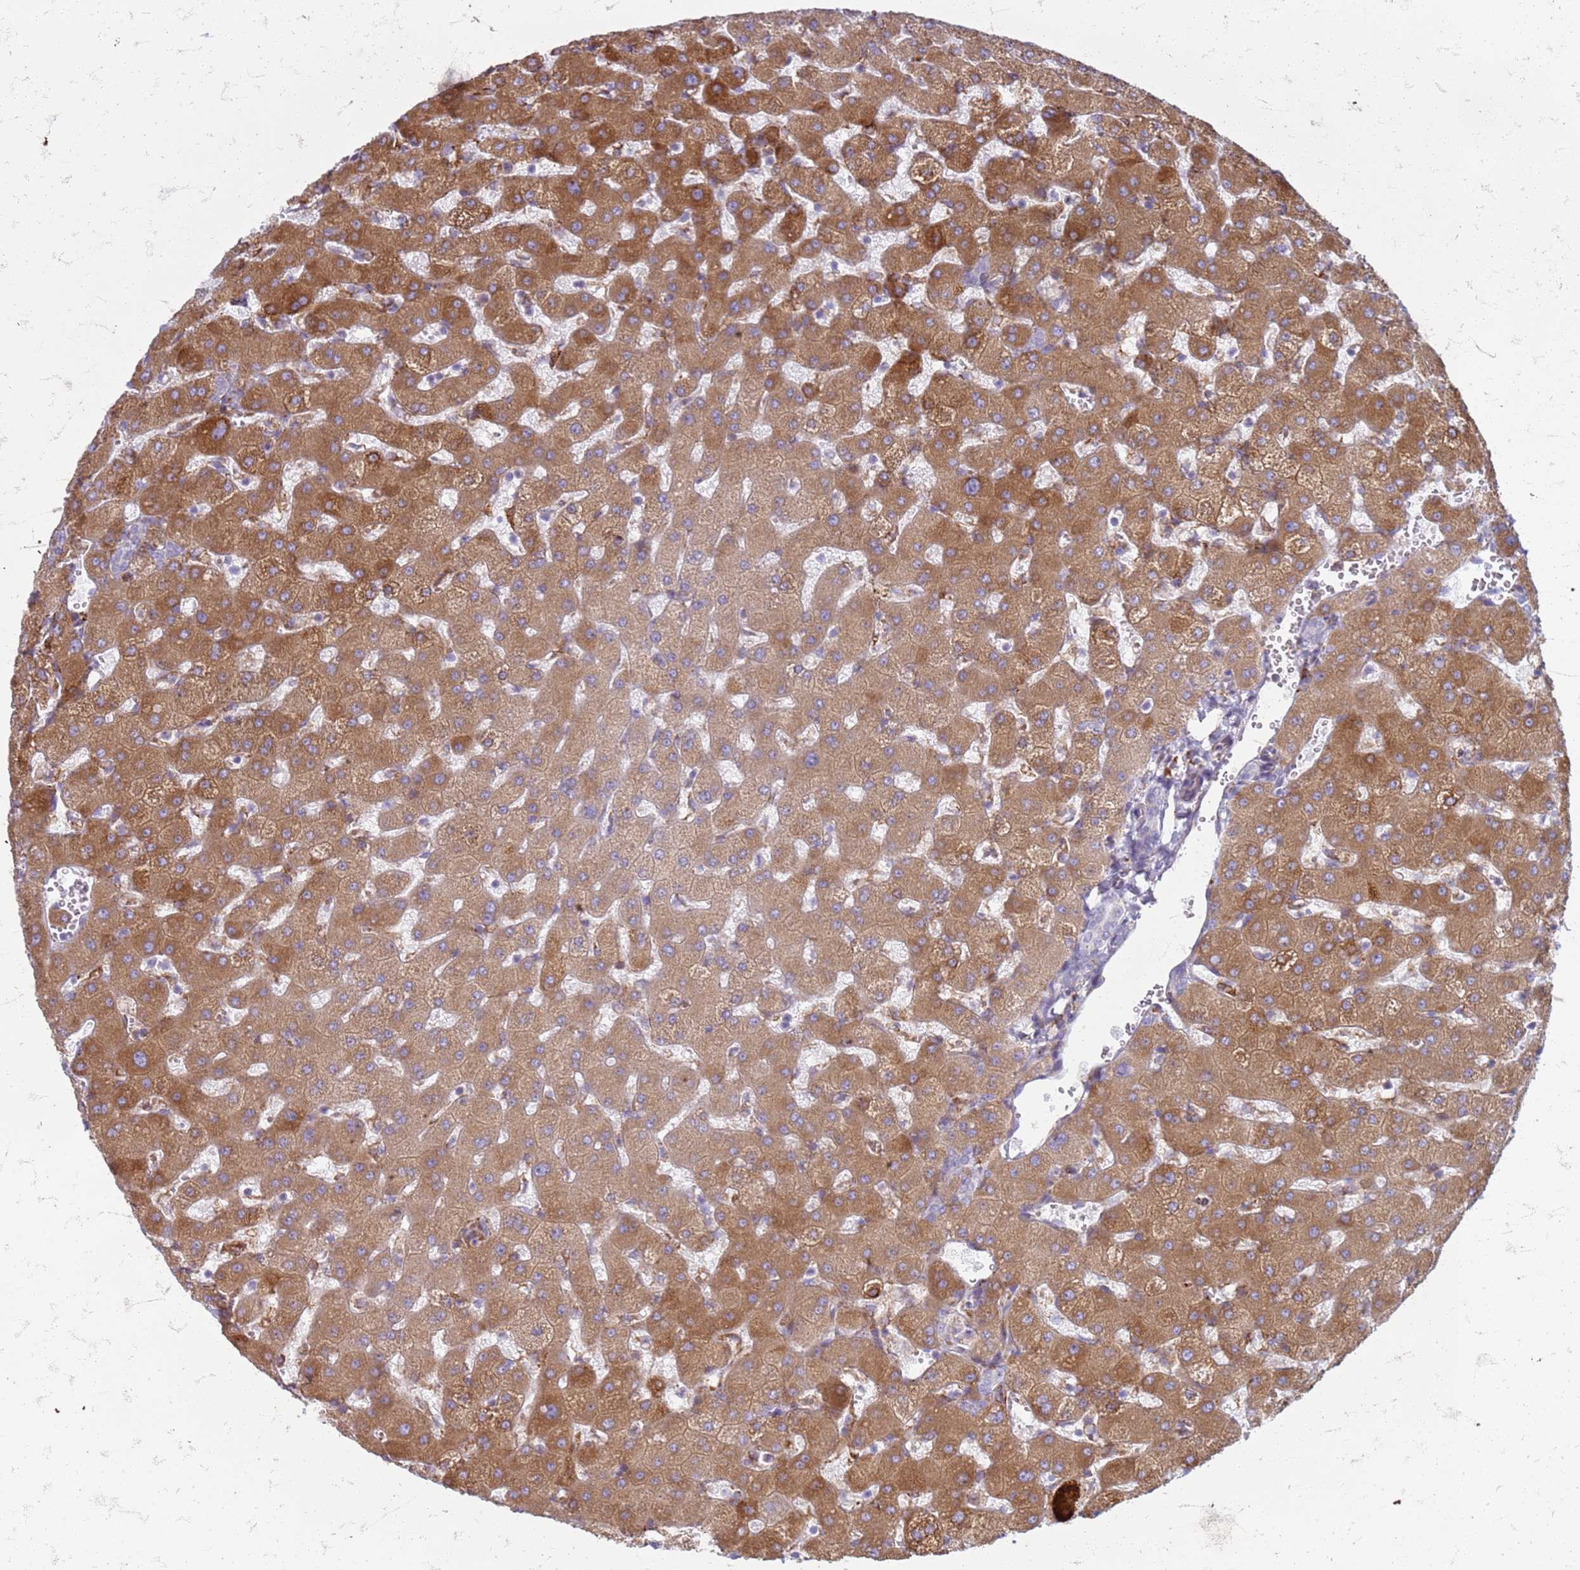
{"staining": {"intensity": "negative", "quantity": "none", "location": "none"}, "tissue": "liver", "cell_type": "Cholangiocytes", "image_type": "normal", "snomed": [{"axis": "morphology", "description": "Normal tissue, NOS"}, {"axis": "topography", "description": "Liver"}], "caption": "Immunohistochemical staining of benign human liver reveals no significant positivity in cholangiocytes. (Immunohistochemistry, brightfield microscopy, high magnification).", "gene": "PDK3", "patient": {"sex": "female", "age": 63}}